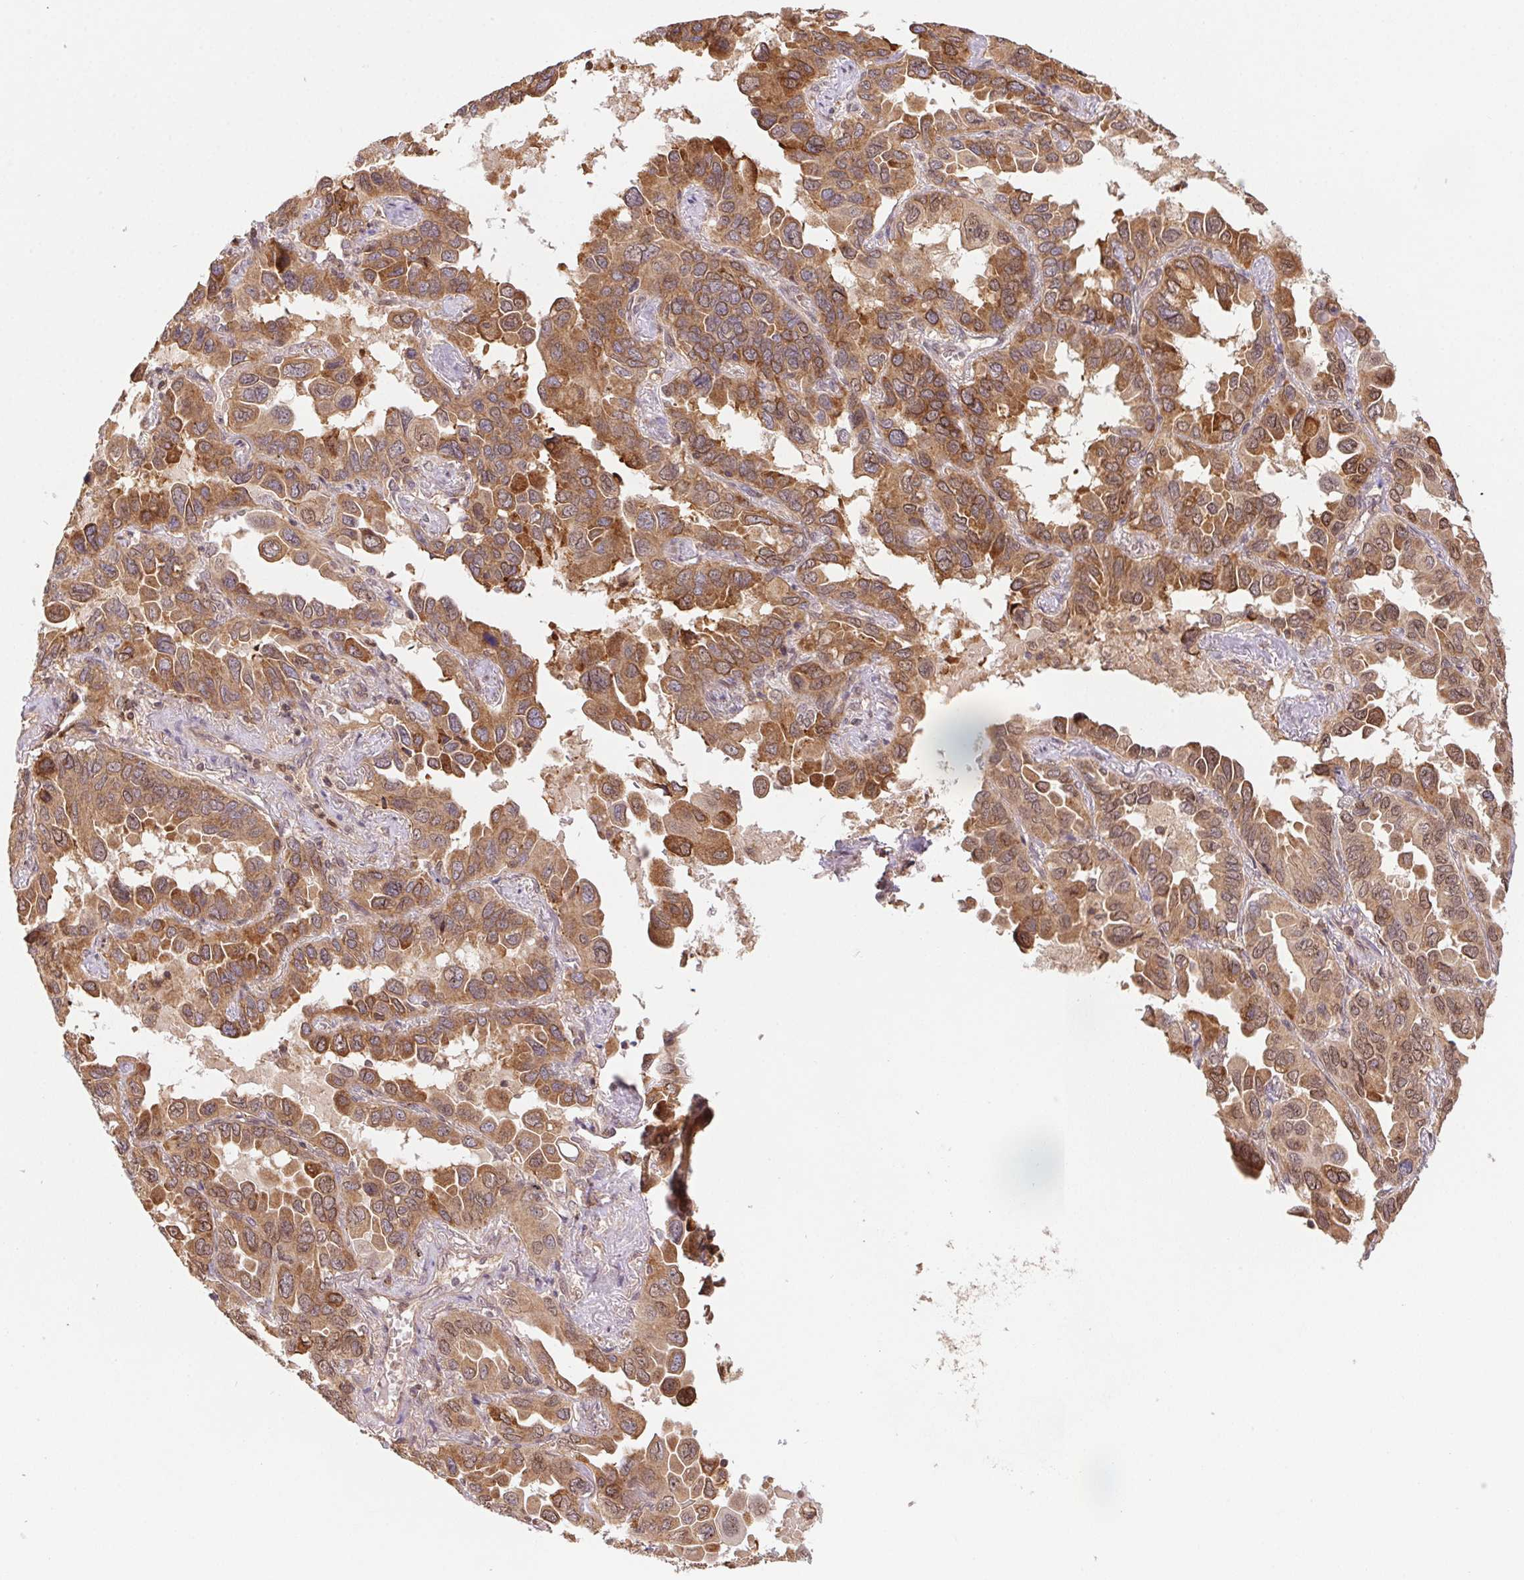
{"staining": {"intensity": "moderate", "quantity": ">75%", "location": "cytoplasmic/membranous,nuclear"}, "tissue": "lung cancer", "cell_type": "Tumor cells", "image_type": "cancer", "snomed": [{"axis": "morphology", "description": "Adenocarcinoma, NOS"}, {"axis": "topography", "description": "Lung"}], "caption": "Brown immunohistochemical staining in adenocarcinoma (lung) demonstrates moderate cytoplasmic/membranous and nuclear staining in about >75% of tumor cells.", "gene": "MEX3D", "patient": {"sex": "male", "age": 64}}